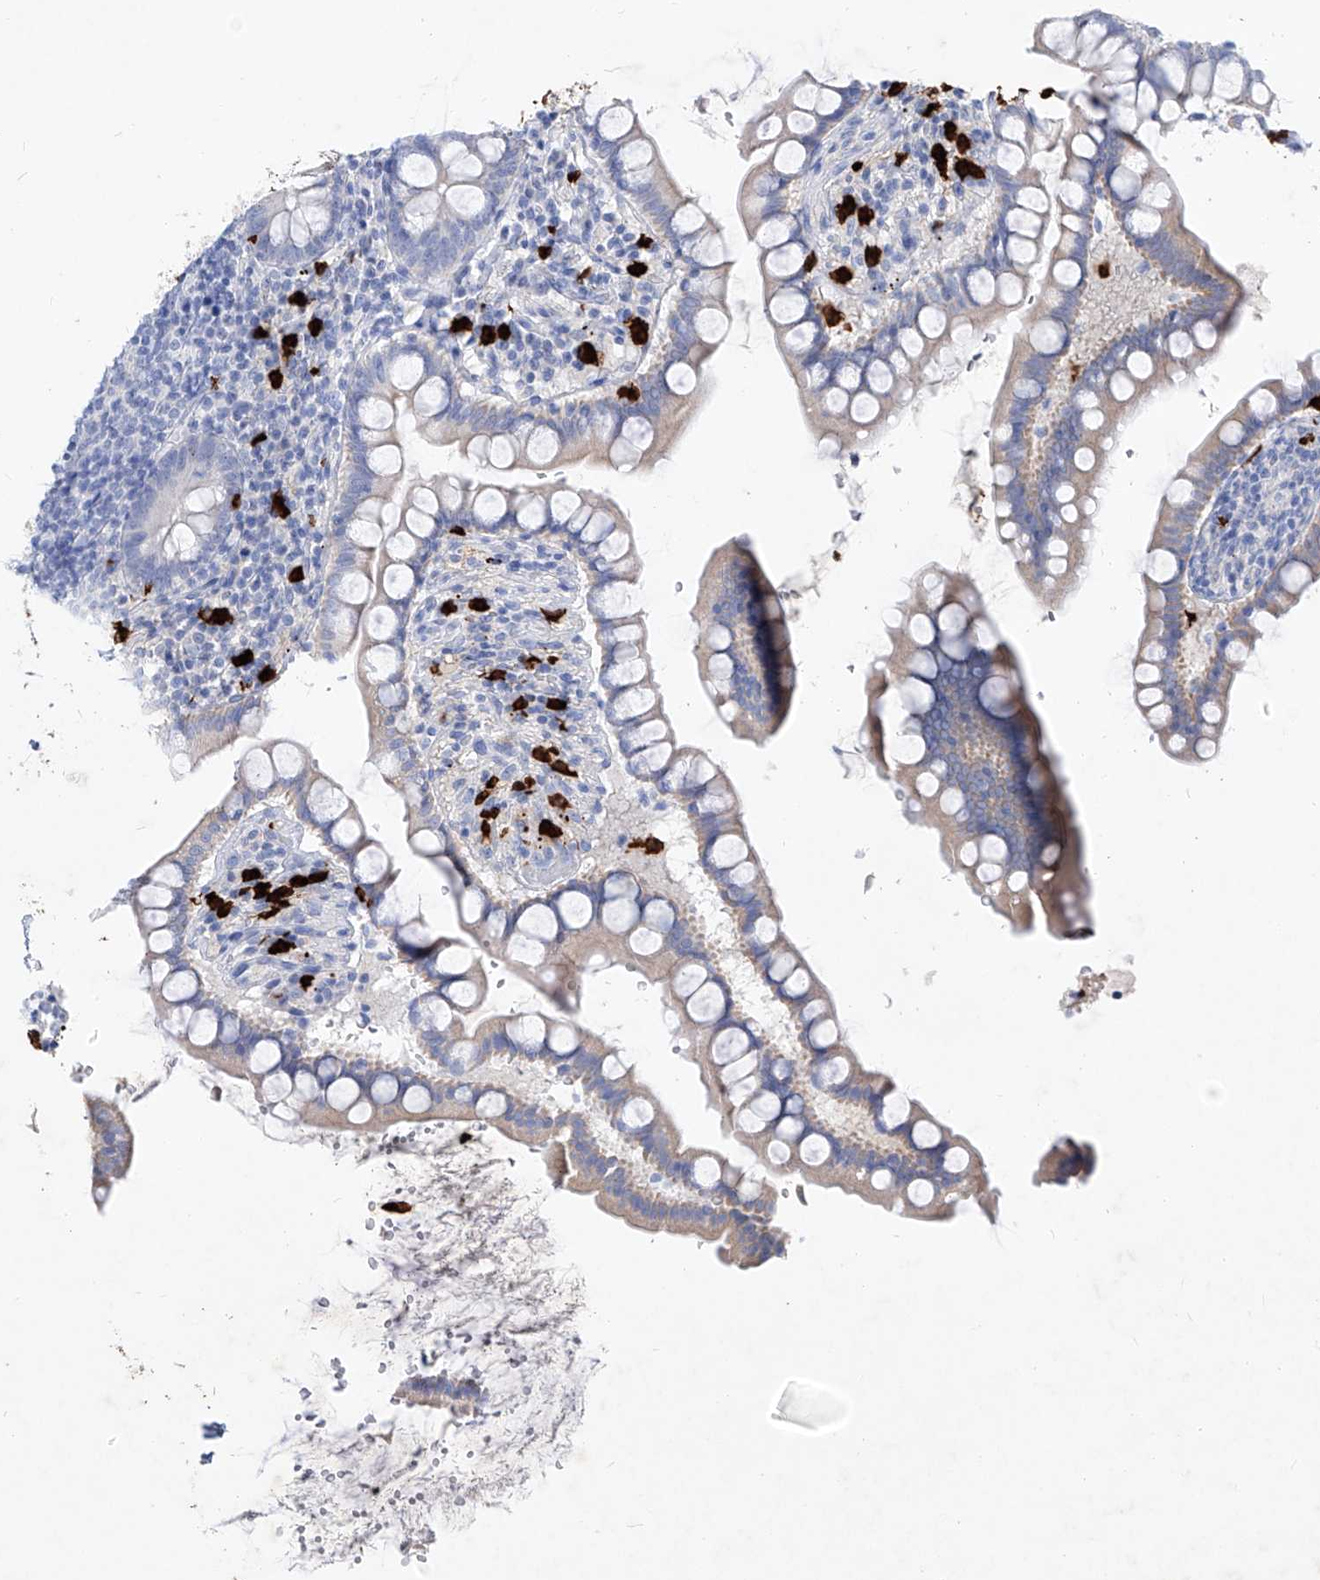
{"staining": {"intensity": "negative", "quantity": "none", "location": "none"}, "tissue": "small intestine", "cell_type": "Glandular cells", "image_type": "normal", "snomed": [{"axis": "morphology", "description": "Normal tissue, NOS"}, {"axis": "topography", "description": "Small intestine"}], "caption": "Small intestine stained for a protein using immunohistochemistry demonstrates no expression glandular cells.", "gene": "FRS3", "patient": {"sex": "female", "age": 84}}